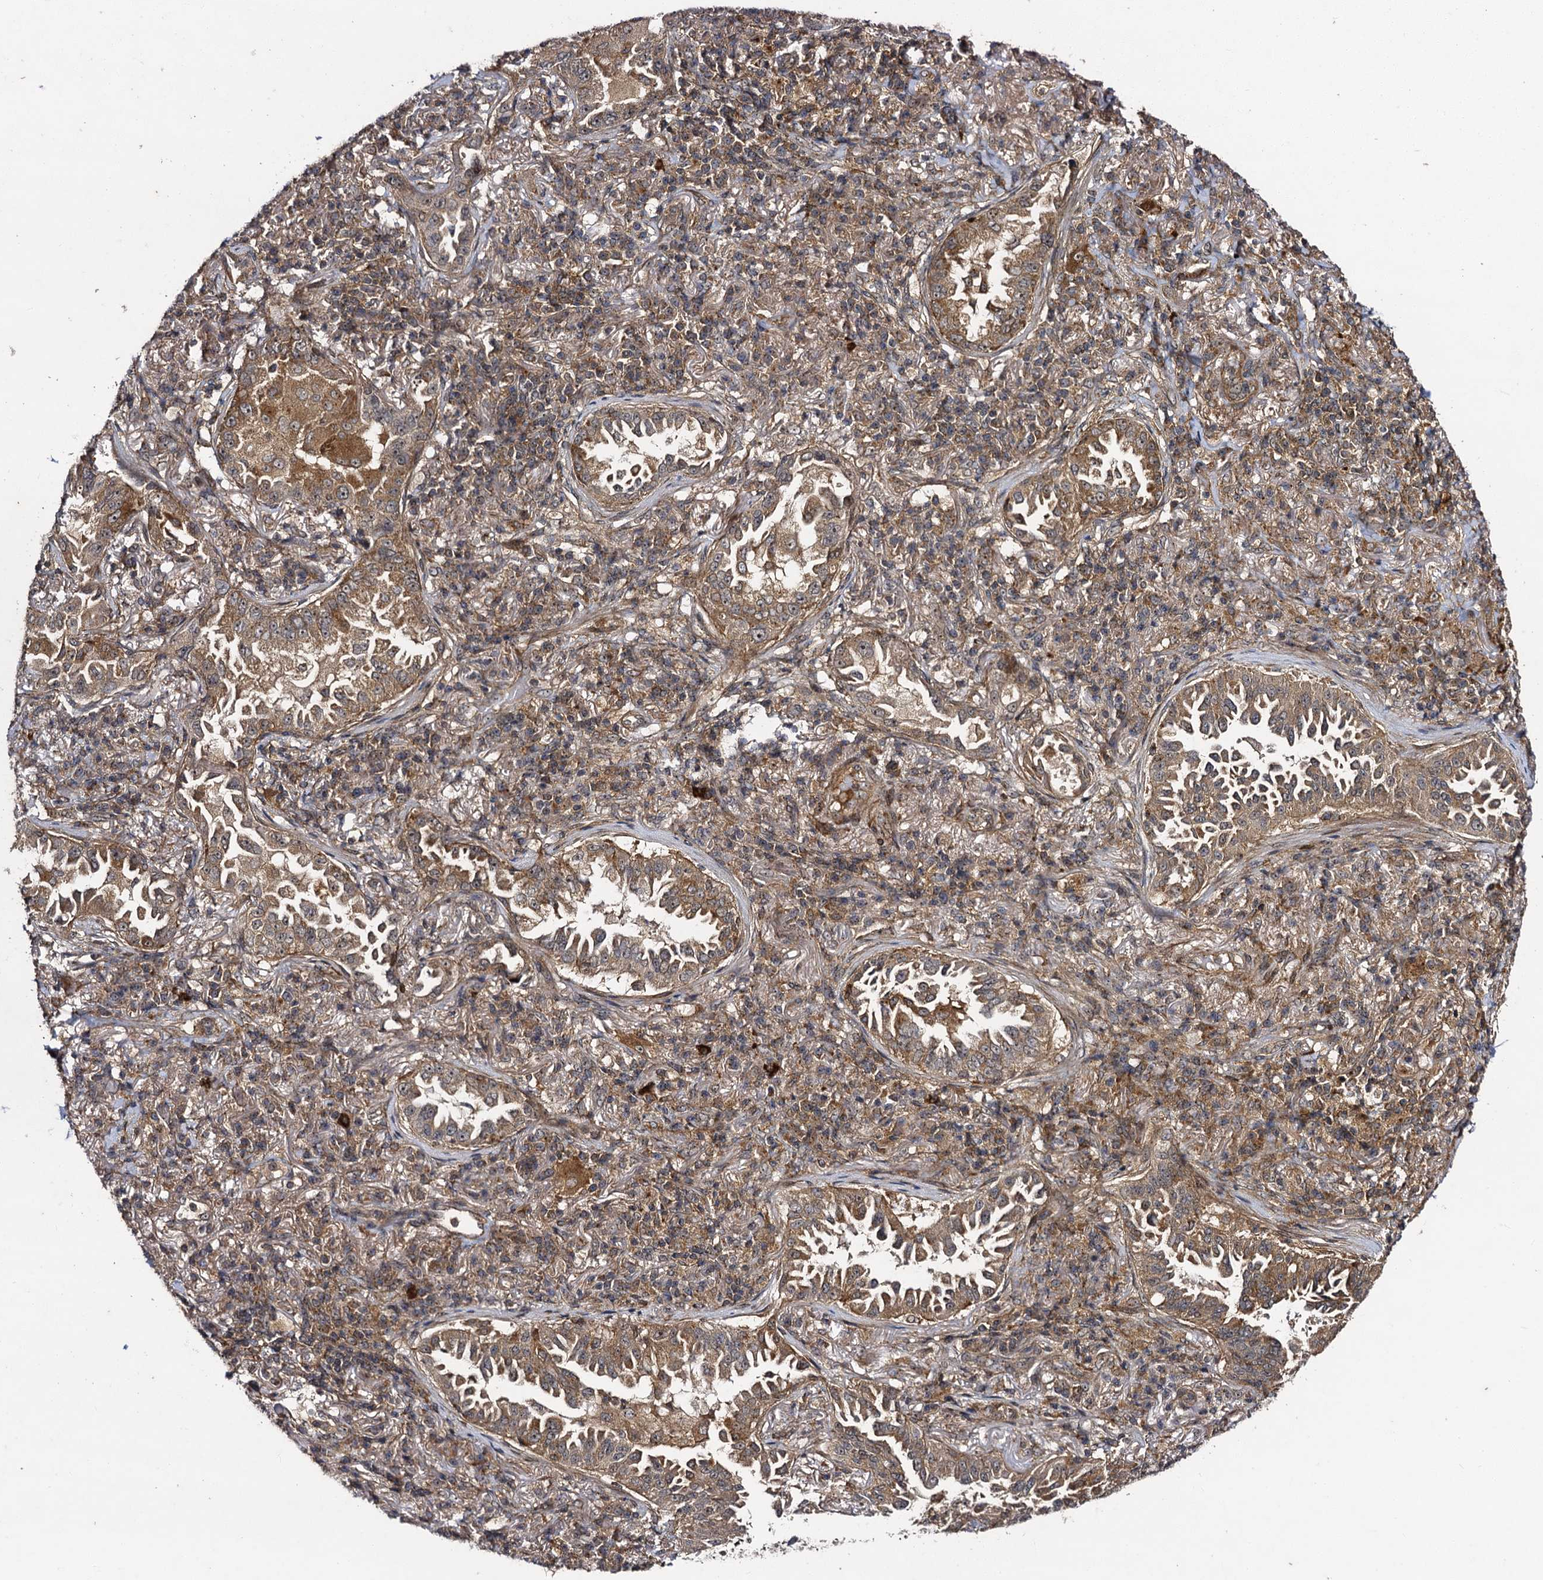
{"staining": {"intensity": "moderate", "quantity": ">75%", "location": "cytoplasmic/membranous"}, "tissue": "lung cancer", "cell_type": "Tumor cells", "image_type": "cancer", "snomed": [{"axis": "morphology", "description": "Adenocarcinoma, NOS"}, {"axis": "topography", "description": "Lung"}], "caption": "The micrograph demonstrates staining of lung cancer, revealing moderate cytoplasmic/membranous protein positivity (brown color) within tumor cells.", "gene": "KXD1", "patient": {"sex": "female", "age": 69}}